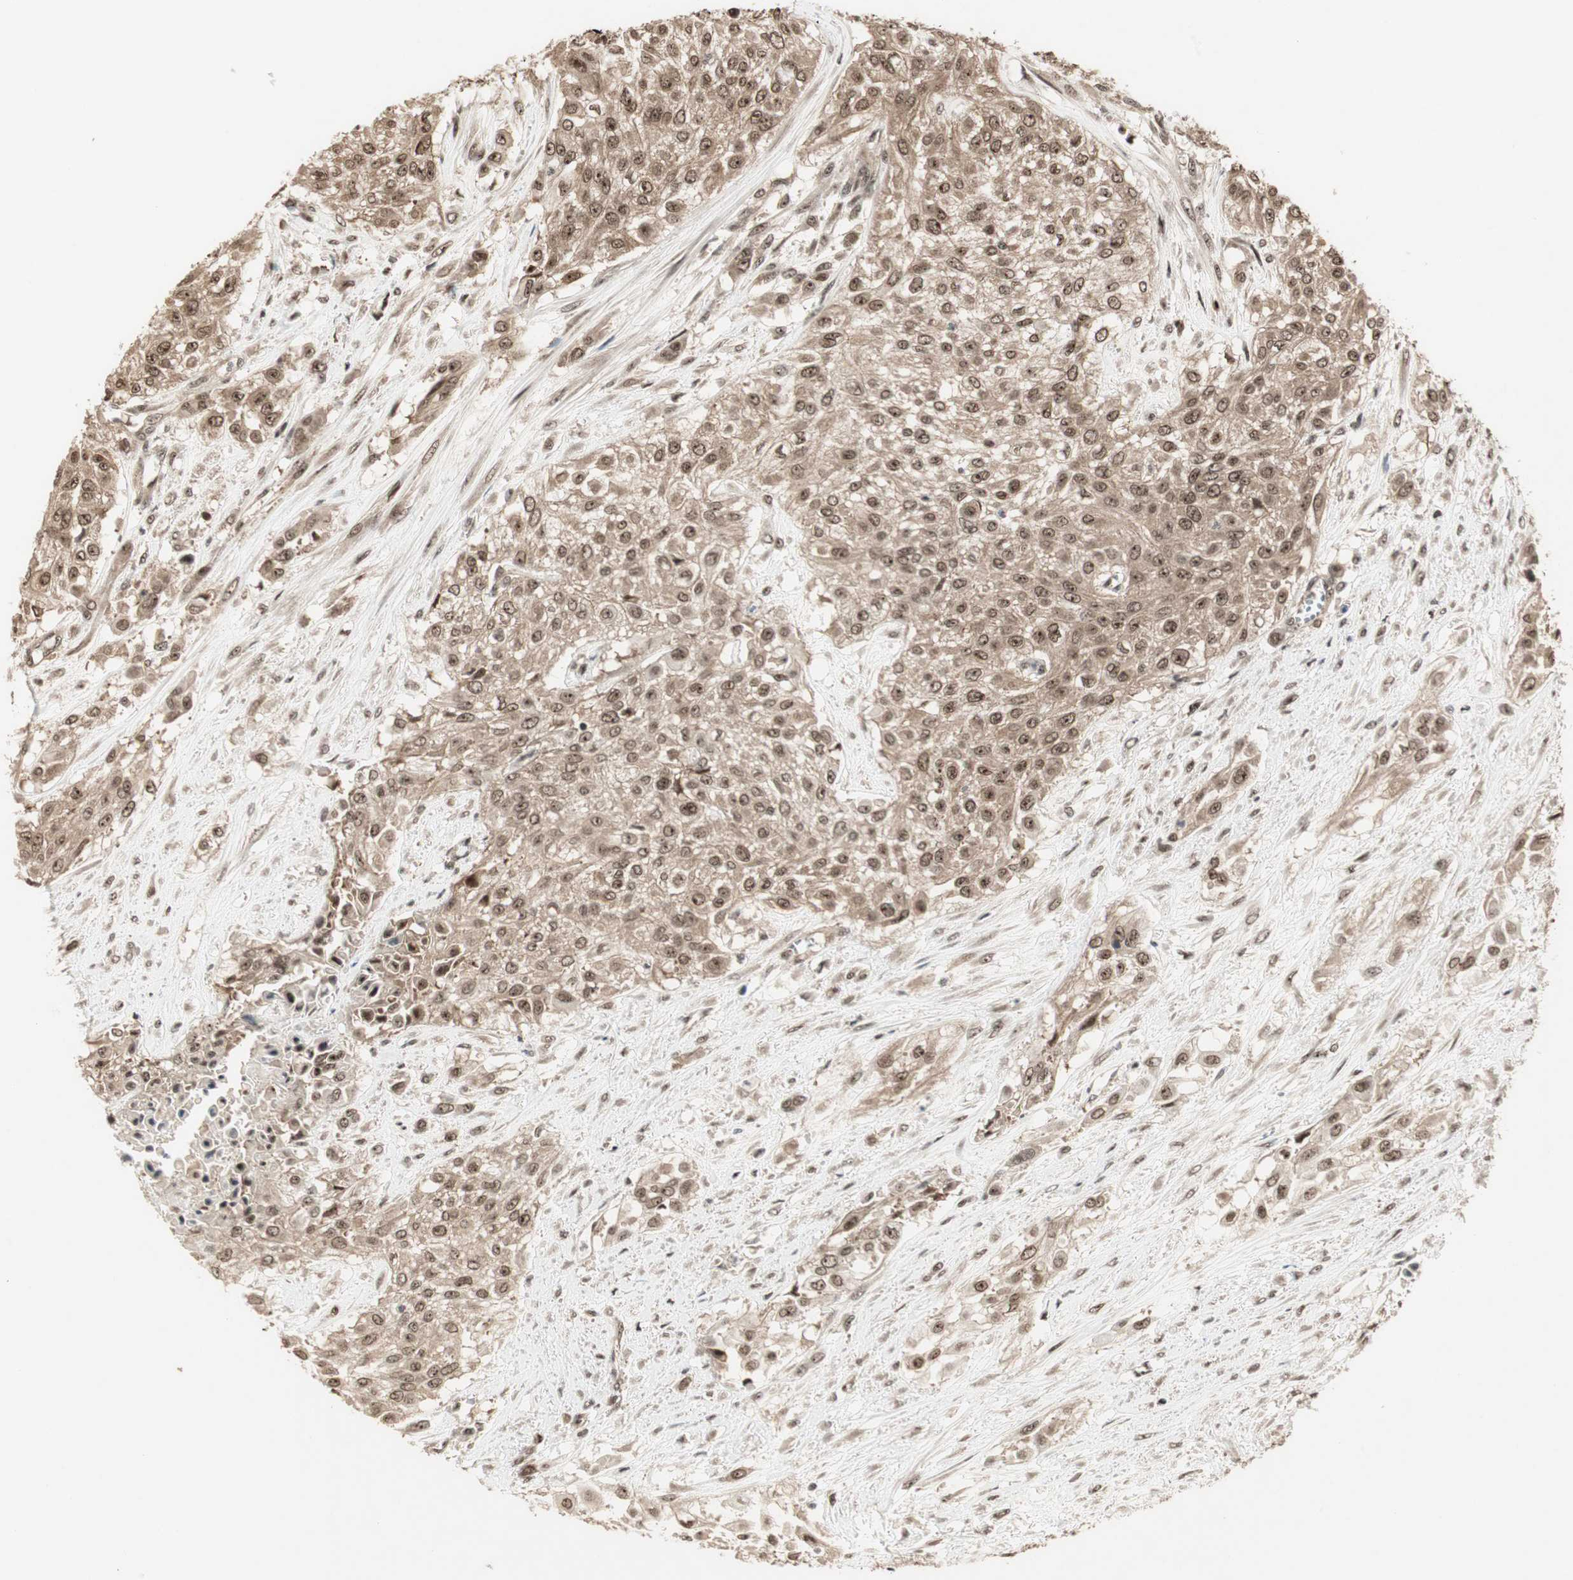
{"staining": {"intensity": "moderate", "quantity": ">75%", "location": "cytoplasmic/membranous,nuclear"}, "tissue": "urothelial cancer", "cell_type": "Tumor cells", "image_type": "cancer", "snomed": [{"axis": "morphology", "description": "Urothelial carcinoma, High grade"}, {"axis": "topography", "description": "Urinary bladder"}], "caption": "A brown stain shows moderate cytoplasmic/membranous and nuclear staining of a protein in human urothelial cancer tumor cells.", "gene": "CSNK2B", "patient": {"sex": "male", "age": 57}}